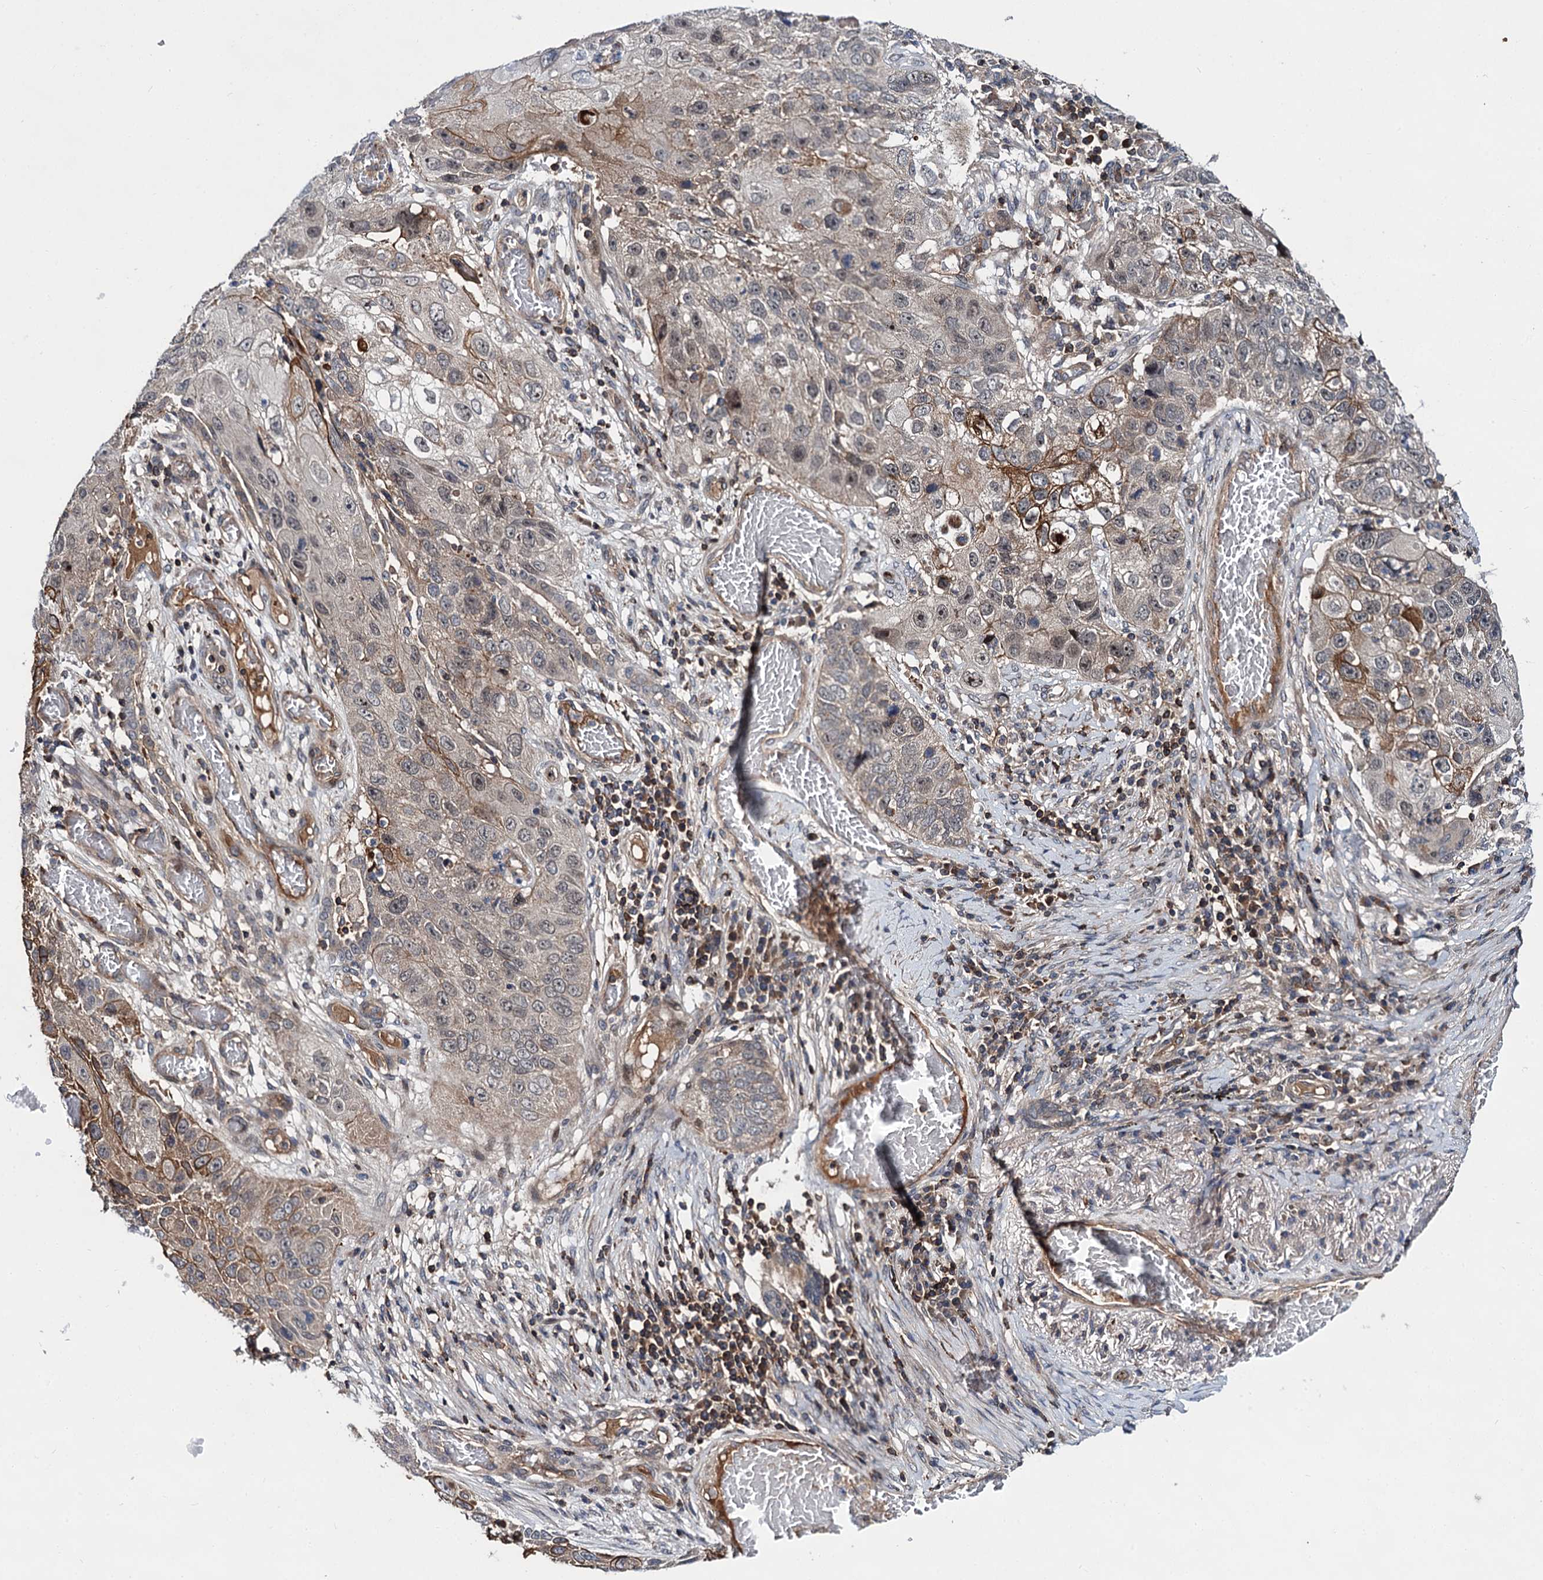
{"staining": {"intensity": "moderate", "quantity": "25%-75%", "location": "cytoplasmic/membranous"}, "tissue": "lung cancer", "cell_type": "Tumor cells", "image_type": "cancer", "snomed": [{"axis": "morphology", "description": "Squamous cell carcinoma, NOS"}, {"axis": "topography", "description": "Lung"}], "caption": "High-magnification brightfield microscopy of lung cancer stained with DAB (brown) and counterstained with hematoxylin (blue). tumor cells exhibit moderate cytoplasmic/membranous staining is appreciated in approximately25%-75% of cells.", "gene": "ABLIM1", "patient": {"sex": "male", "age": 61}}